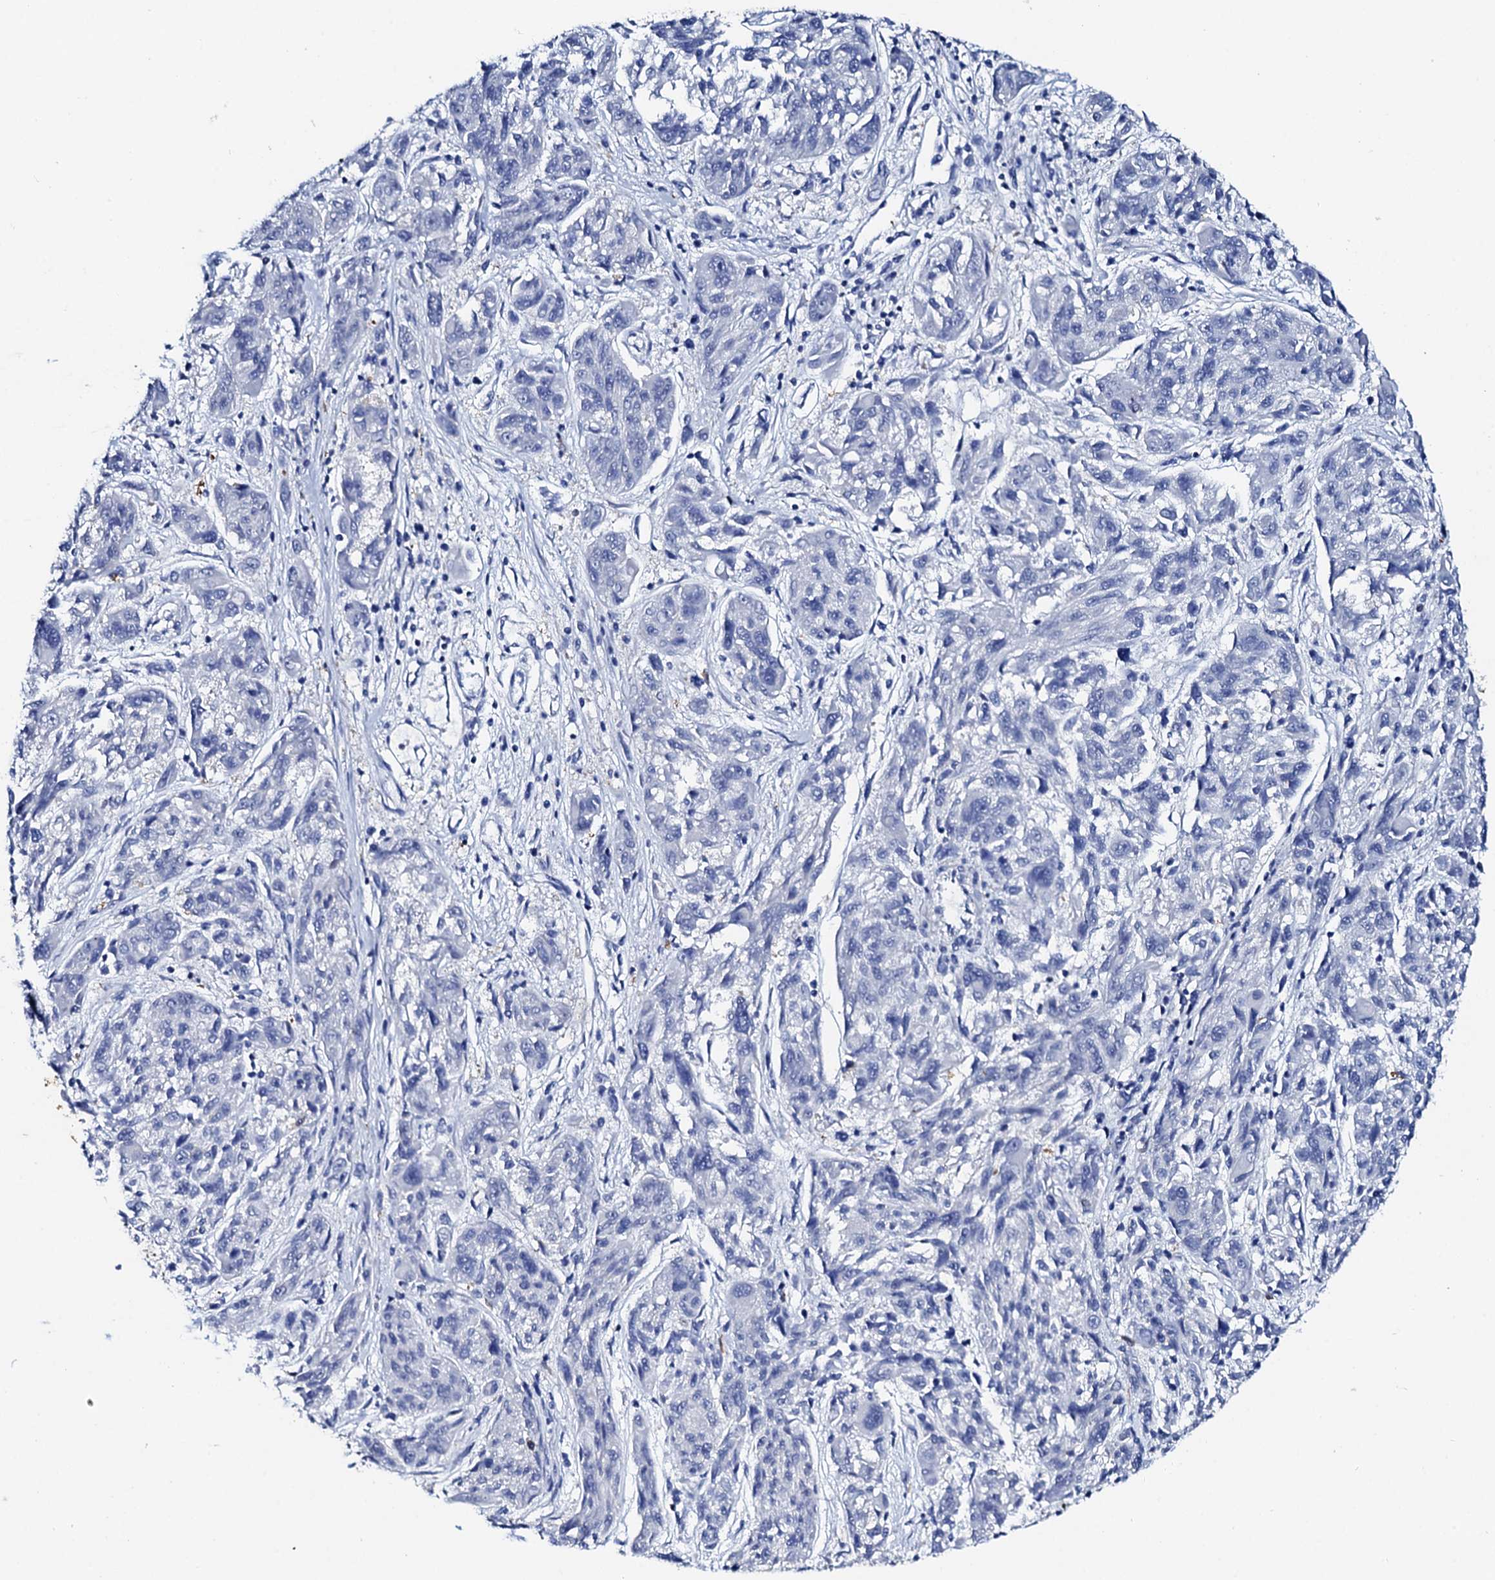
{"staining": {"intensity": "negative", "quantity": "none", "location": "none"}, "tissue": "melanoma", "cell_type": "Tumor cells", "image_type": "cancer", "snomed": [{"axis": "morphology", "description": "Malignant melanoma, NOS"}, {"axis": "topography", "description": "Skin"}], "caption": "This is an immunohistochemistry photomicrograph of melanoma. There is no staining in tumor cells.", "gene": "GLB1L3", "patient": {"sex": "male", "age": 53}}